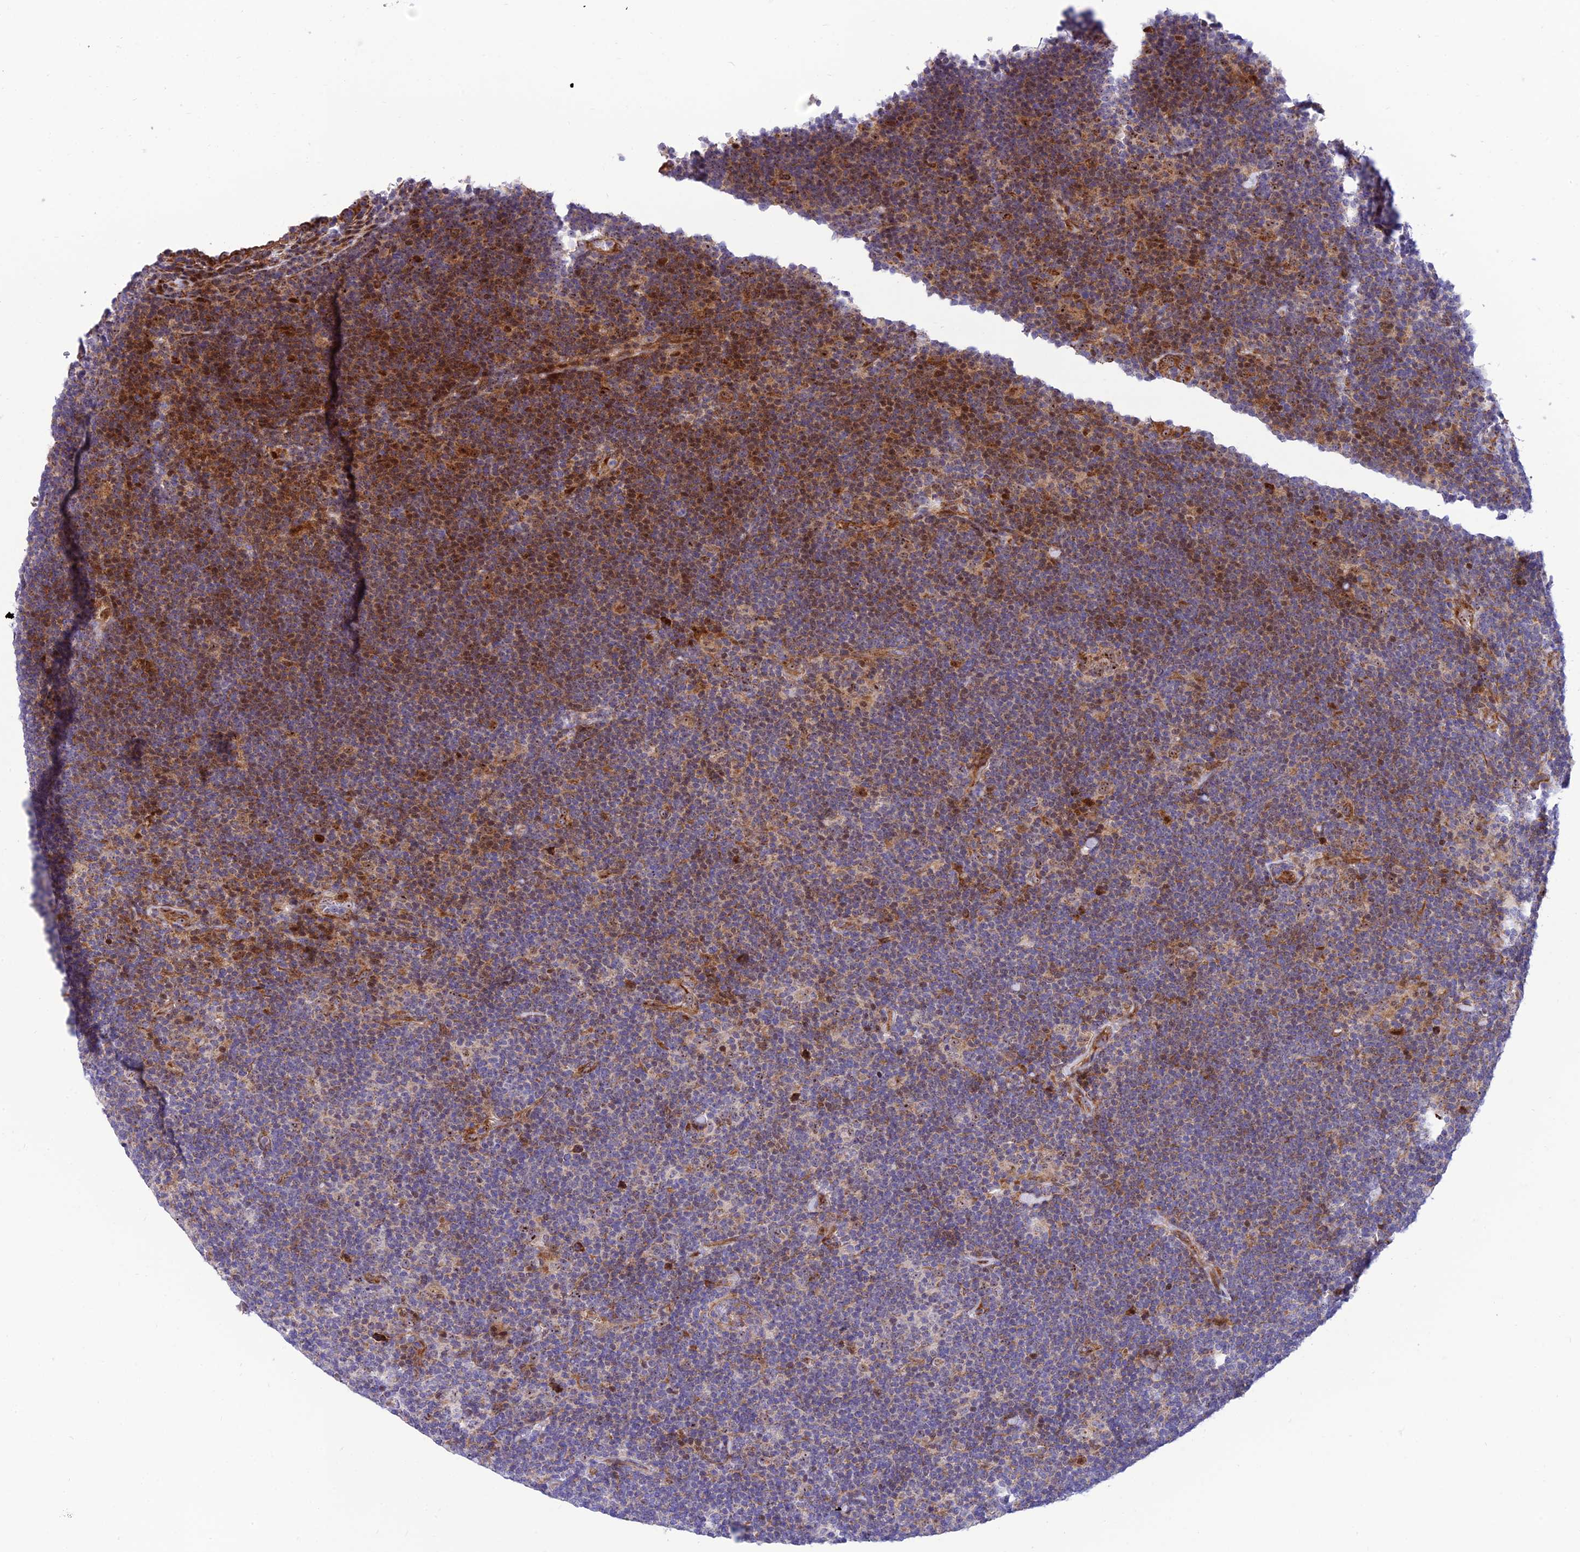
{"staining": {"intensity": "weak", "quantity": "25%-75%", "location": "nuclear"}, "tissue": "lymphoma", "cell_type": "Tumor cells", "image_type": "cancer", "snomed": [{"axis": "morphology", "description": "Hodgkin's disease, NOS"}, {"axis": "topography", "description": "Lymph node"}], "caption": "A brown stain highlights weak nuclear positivity of a protein in Hodgkin's disease tumor cells.", "gene": "KBTBD7", "patient": {"sex": "female", "age": 57}}